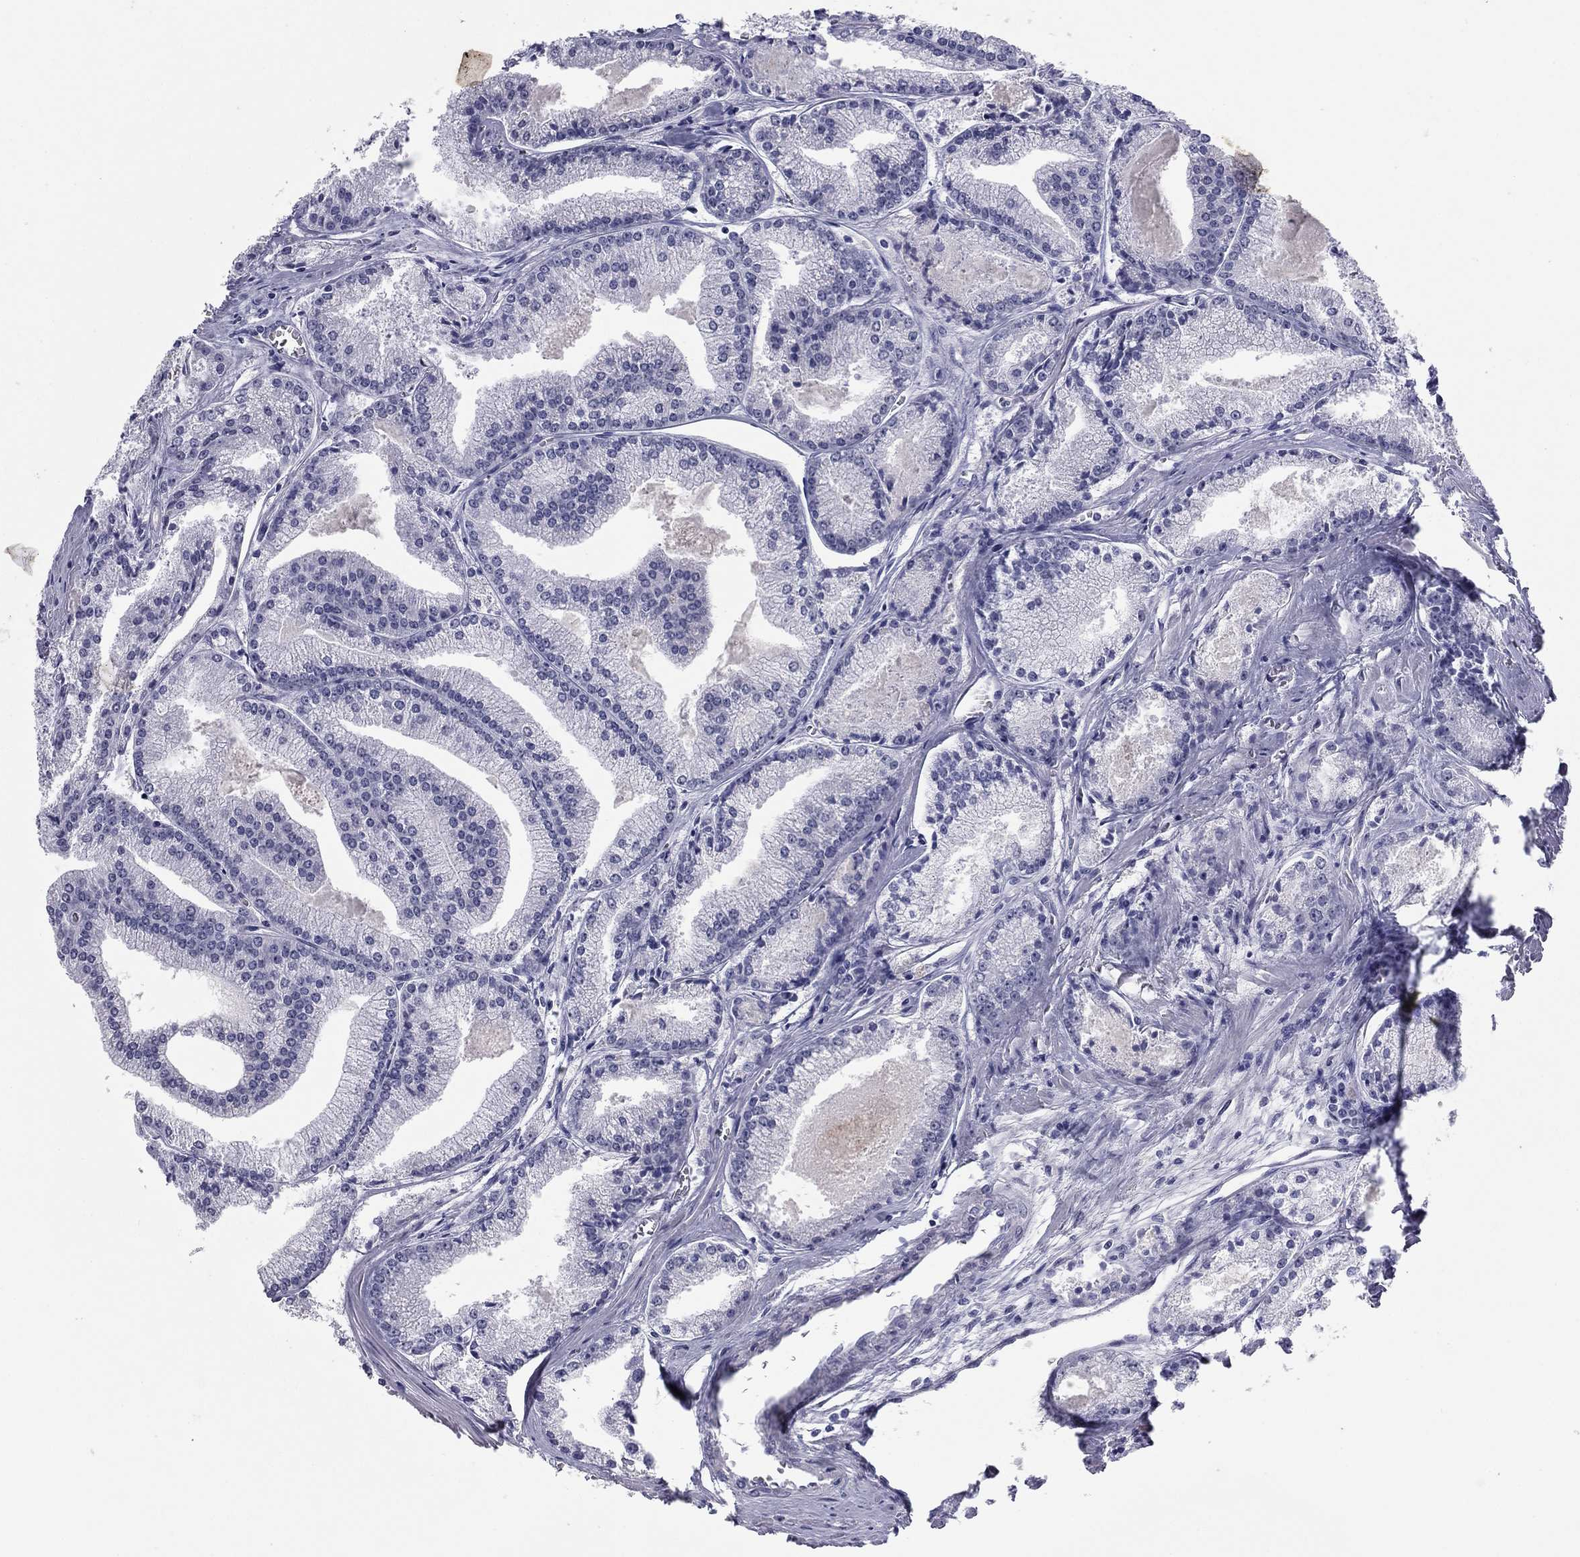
{"staining": {"intensity": "negative", "quantity": "none", "location": "none"}, "tissue": "prostate cancer", "cell_type": "Tumor cells", "image_type": "cancer", "snomed": [{"axis": "morphology", "description": "Adenocarcinoma, NOS"}, {"axis": "topography", "description": "Prostate"}], "caption": "Histopathology image shows no protein expression in tumor cells of prostate adenocarcinoma tissue.", "gene": "KRT75", "patient": {"sex": "male", "age": 72}}